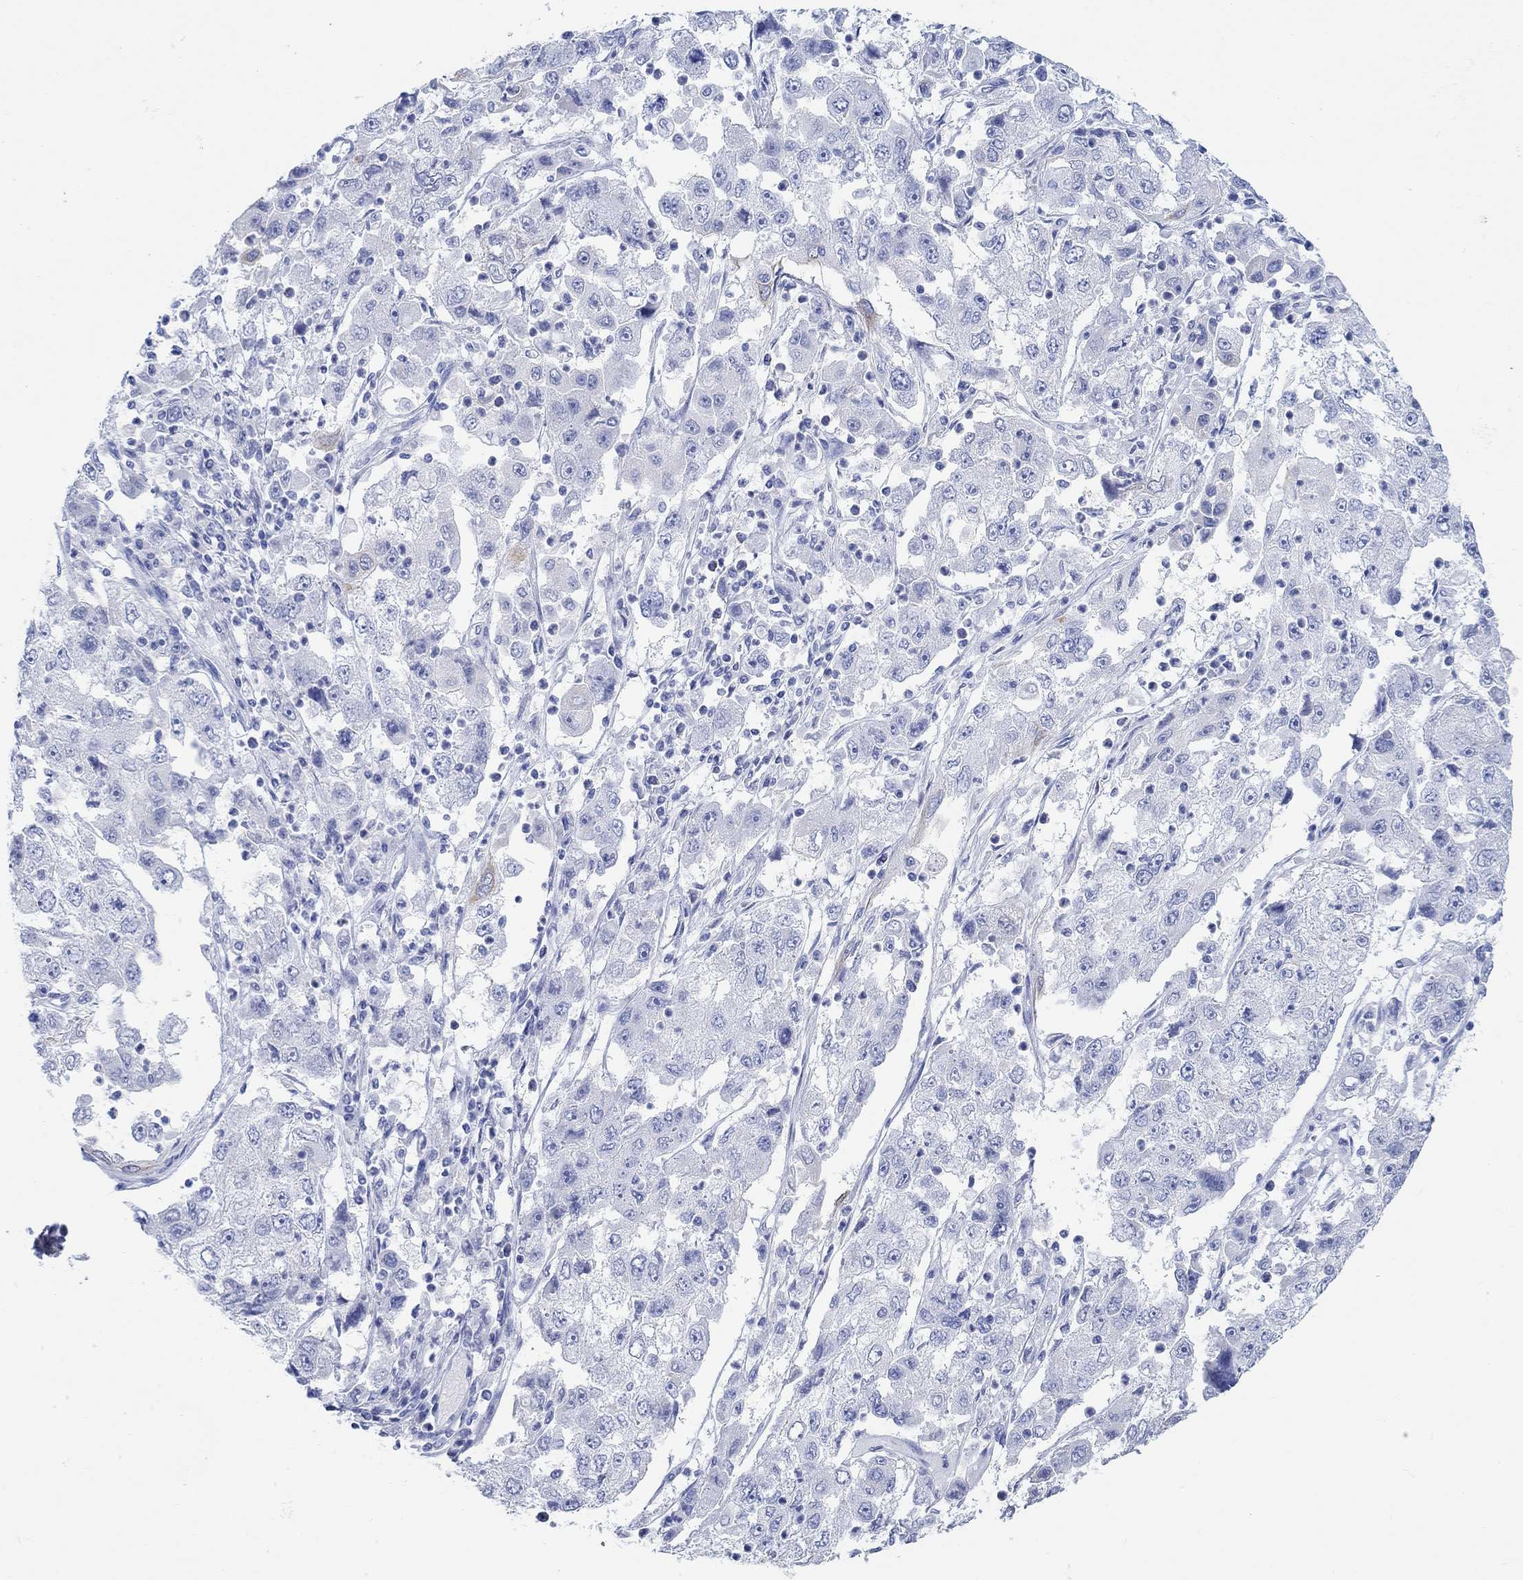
{"staining": {"intensity": "negative", "quantity": "none", "location": "none"}, "tissue": "cervical cancer", "cell_type": "Tumor cells", "image_type": "cancer", "snomed": [{"axis": "morphology", "description": "Squamous cell carcinoma, NOS"}, {"axis": "topography", "description": "Cervix"}], "caption": "Tumor cells are negative for protein expression in human squamous cell carcinoma (cervical).", "gene": "AK8", "patient": {"sex": "female", "age": 36}}